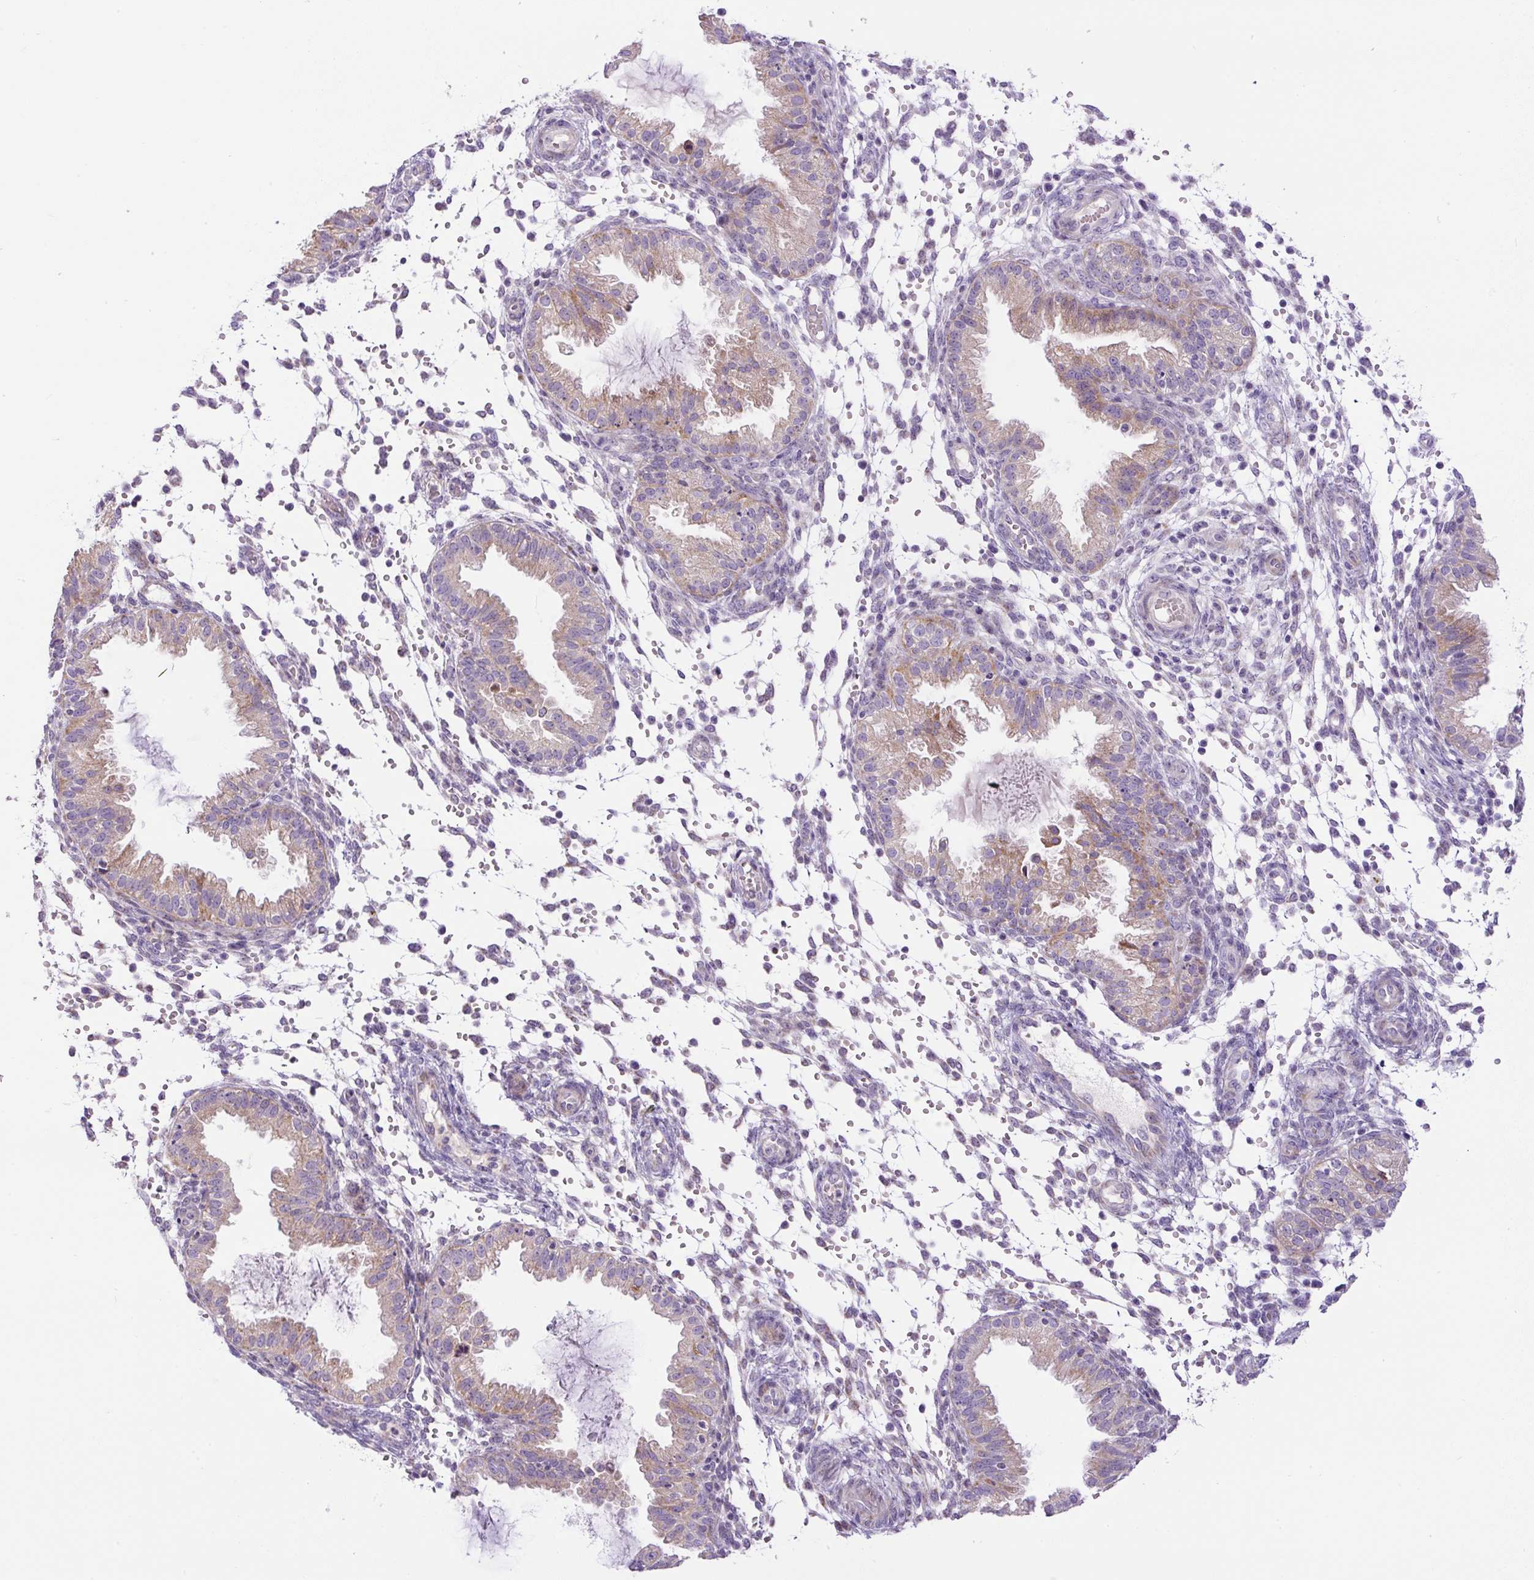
{"staining": {"intensity": "negative", "quantity": "none", "location": "none"}, "tissue": "endometrium", "cell_type": "Cells in endometrial stroma", "image_type": "normal", "snomed": [{"axis": "morphology", "description": "Normal tissue, NOS"}, {"axis": "topography", "description": "Endometrium"}], "caption": "Human endometrium stained for a protein using IHC reveals no positivity in cells in endometrial stroma.", "gene": "ZNF596", "patient": {"sex": "female", "age": 33}}